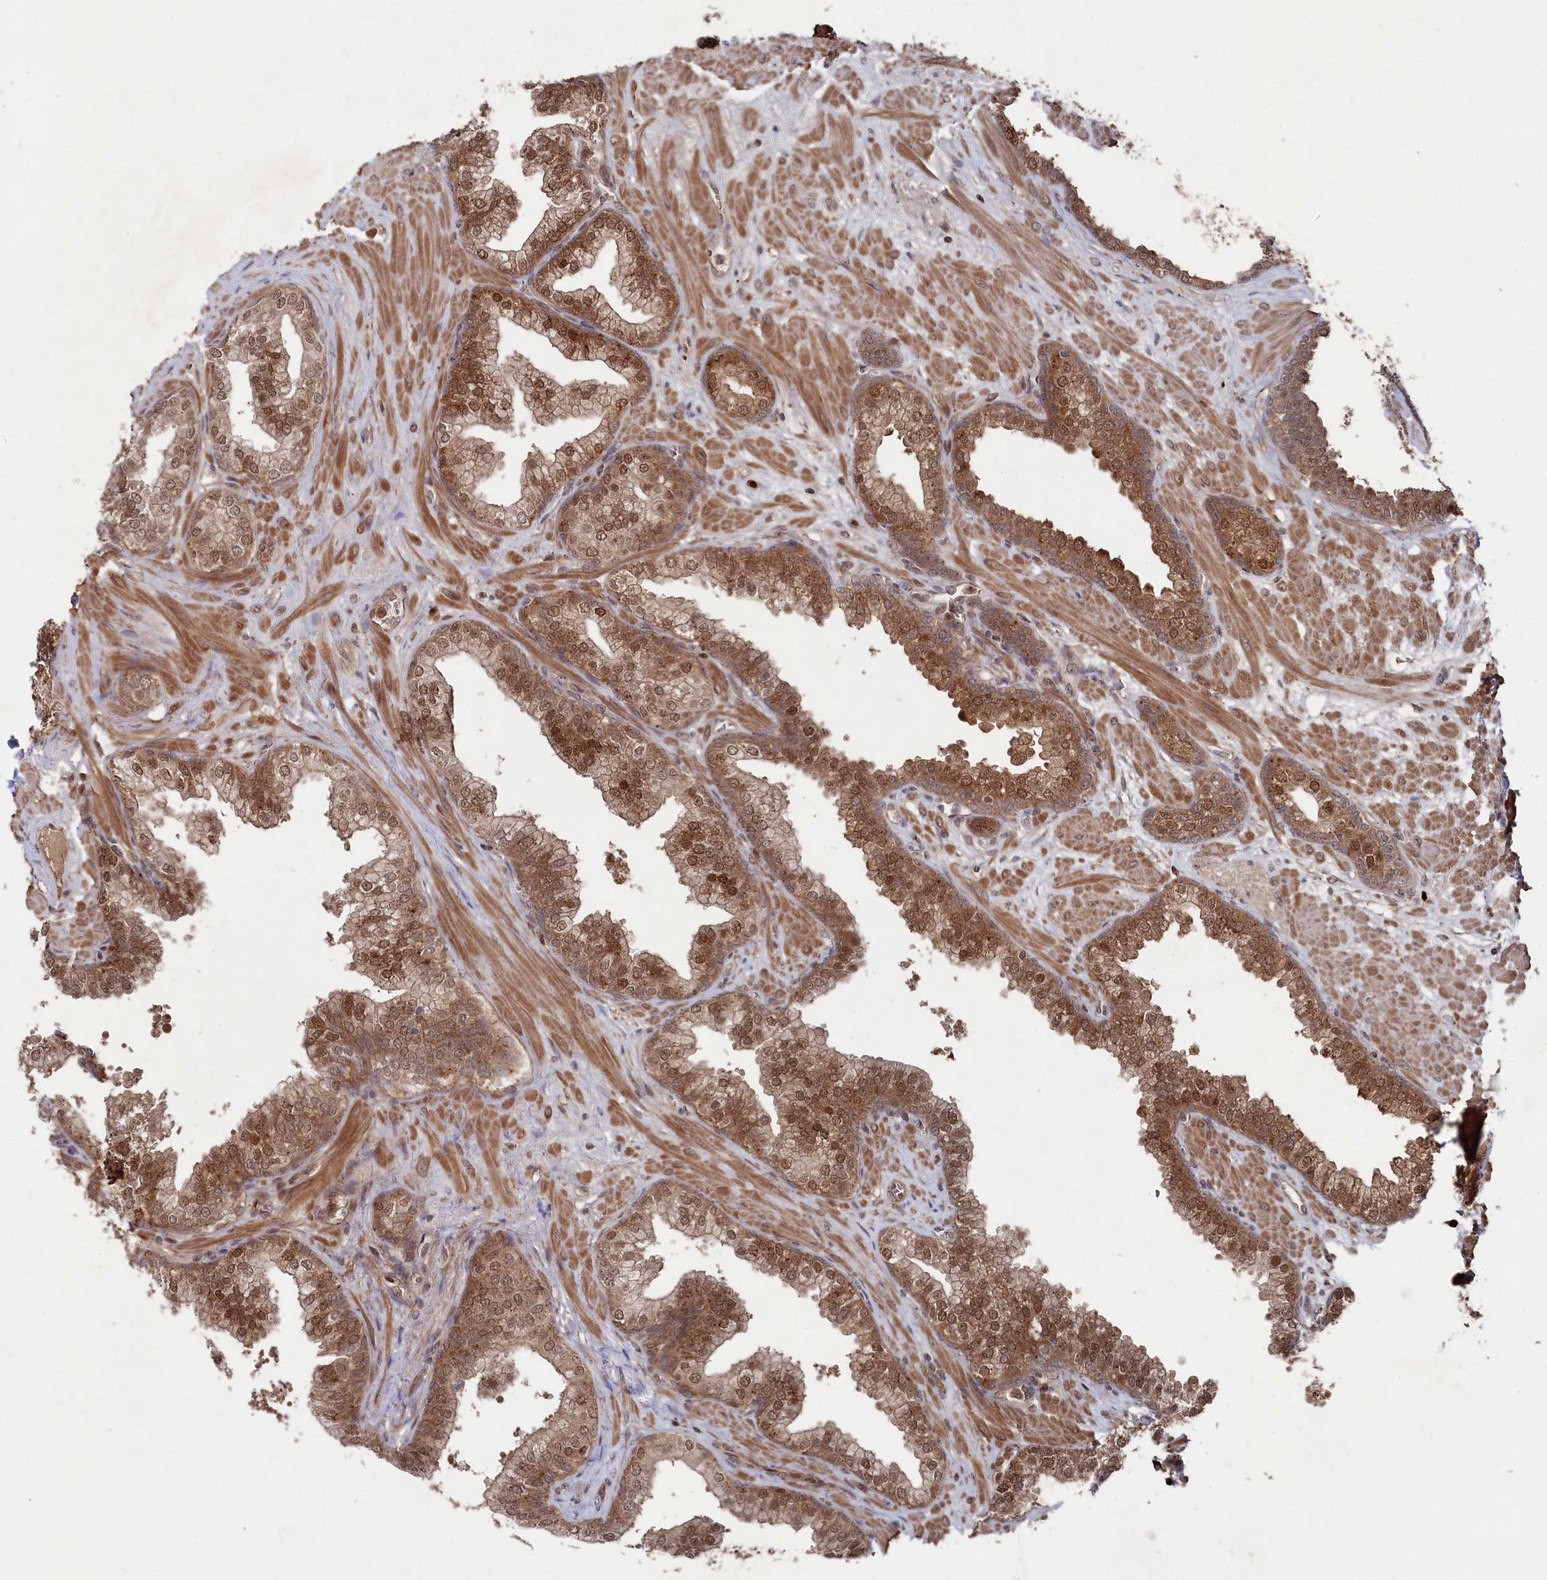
{"staining": {"intensity": "moderate", "quantity": ">75%", "location": "cytoplasmic/membranous,nuclear"}, "tissue": "prostate", "cell_type": "Glandular cells", "image_type": "normal", "snomed": [{"axis": "morphology", "description": "Normal tissue, NOS"}, {"axis": "topography", "description": "Prostate"}], "caption": "Approximately >75% of glandular cells in benign human prostate show moderate cytoplasmic/membranous,nuclear protein expression as visualized by brown immunohistochemical staining.", "gene": "BORCS7", "patient": {"sex": "male", "age": 60}}